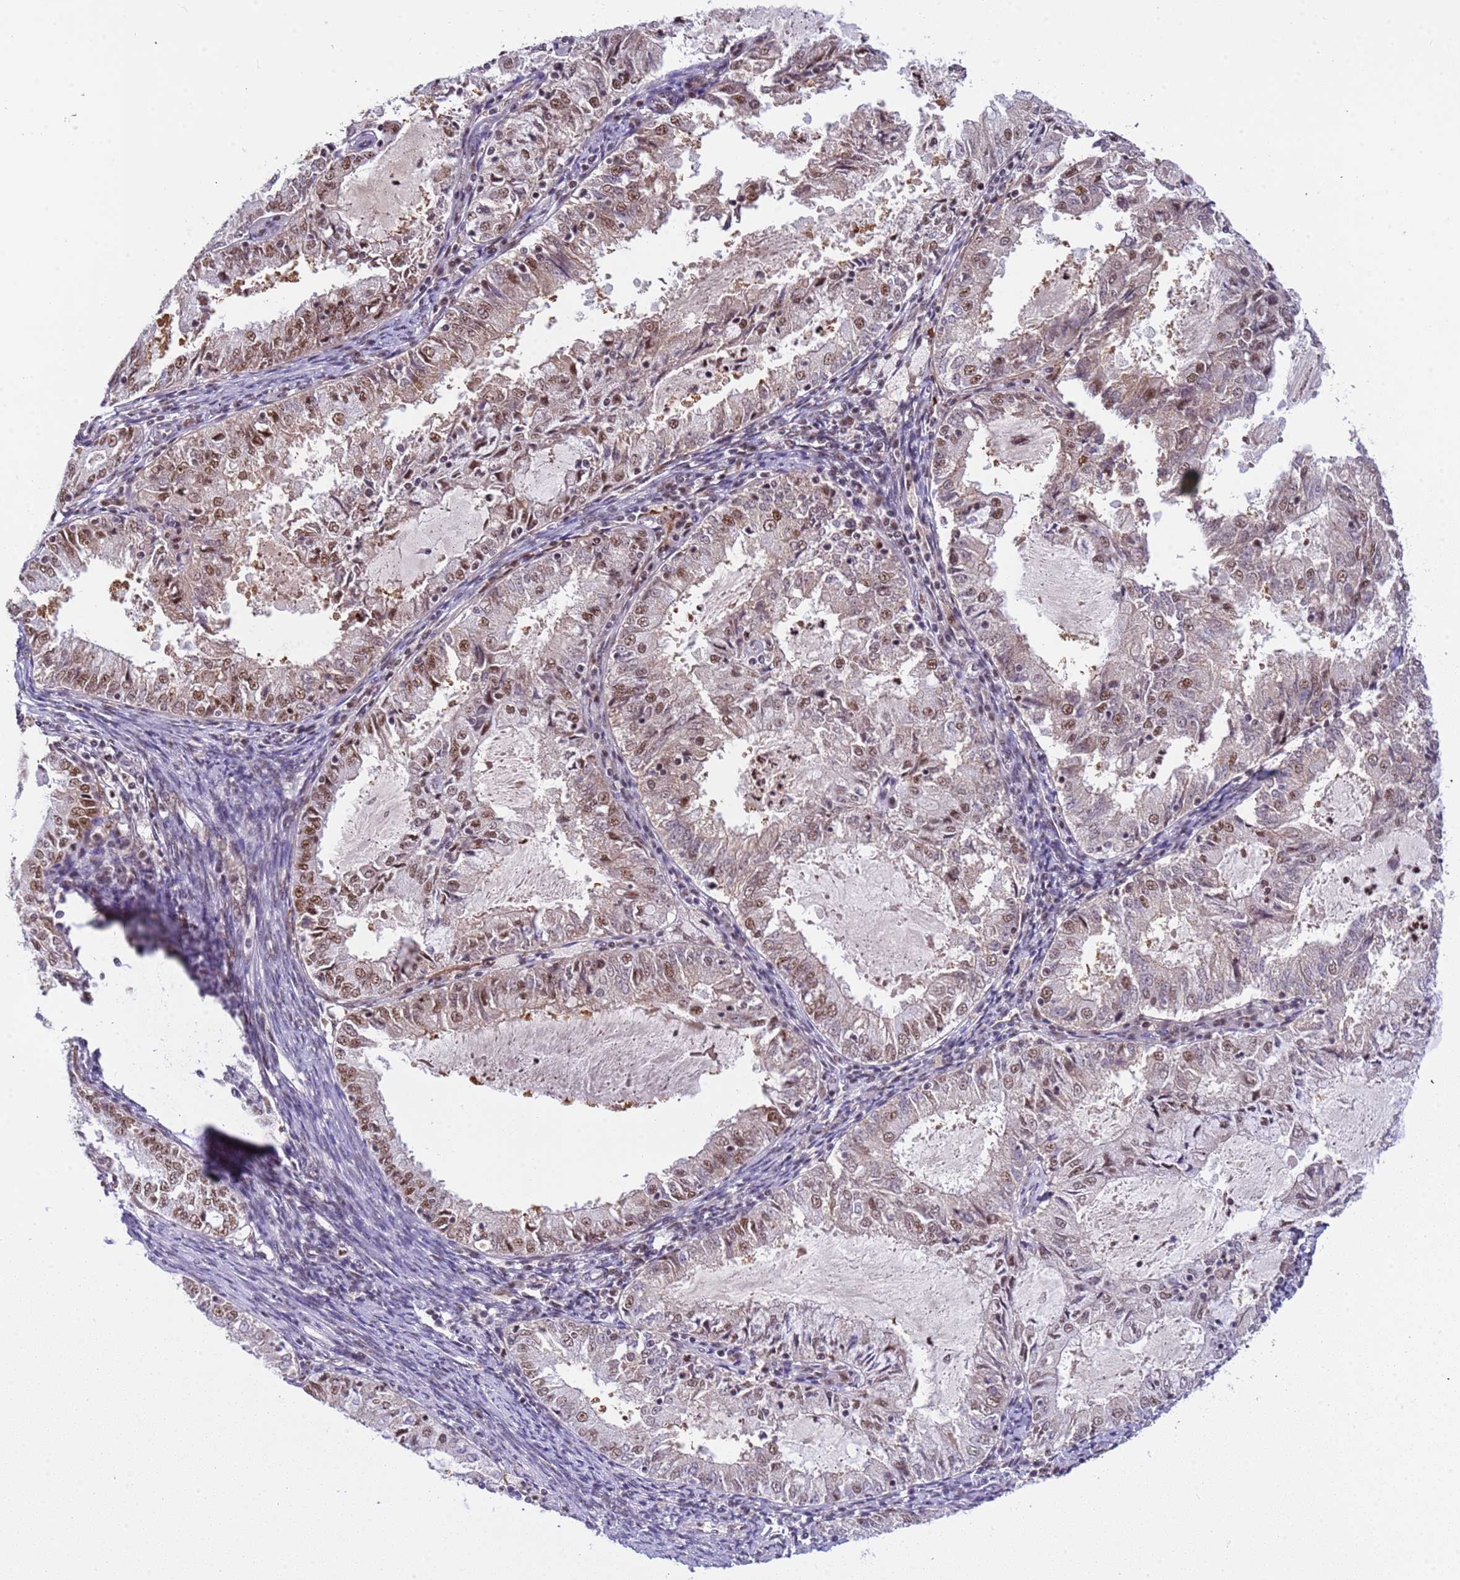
{"staining": {"intensity": "strong", "quantity": "25%-75%", "location": "nuclear"}, "tissue": "endometrial cancer", "cell_type": "Tumor cells", "image_type": "cancer", "snomed": [{"axis": "morphology", "description": "Adenocarcinoma, NOS"}, {"axis": "topography", "description": "Endometrium"}], "caption": "The micrograph displays a brown stain indicating the presence of a protein in the nuclear of tumor cells in endometrial cancer.", "gene": "SRRT", "patient": {"sex": "female", "age": 57}}